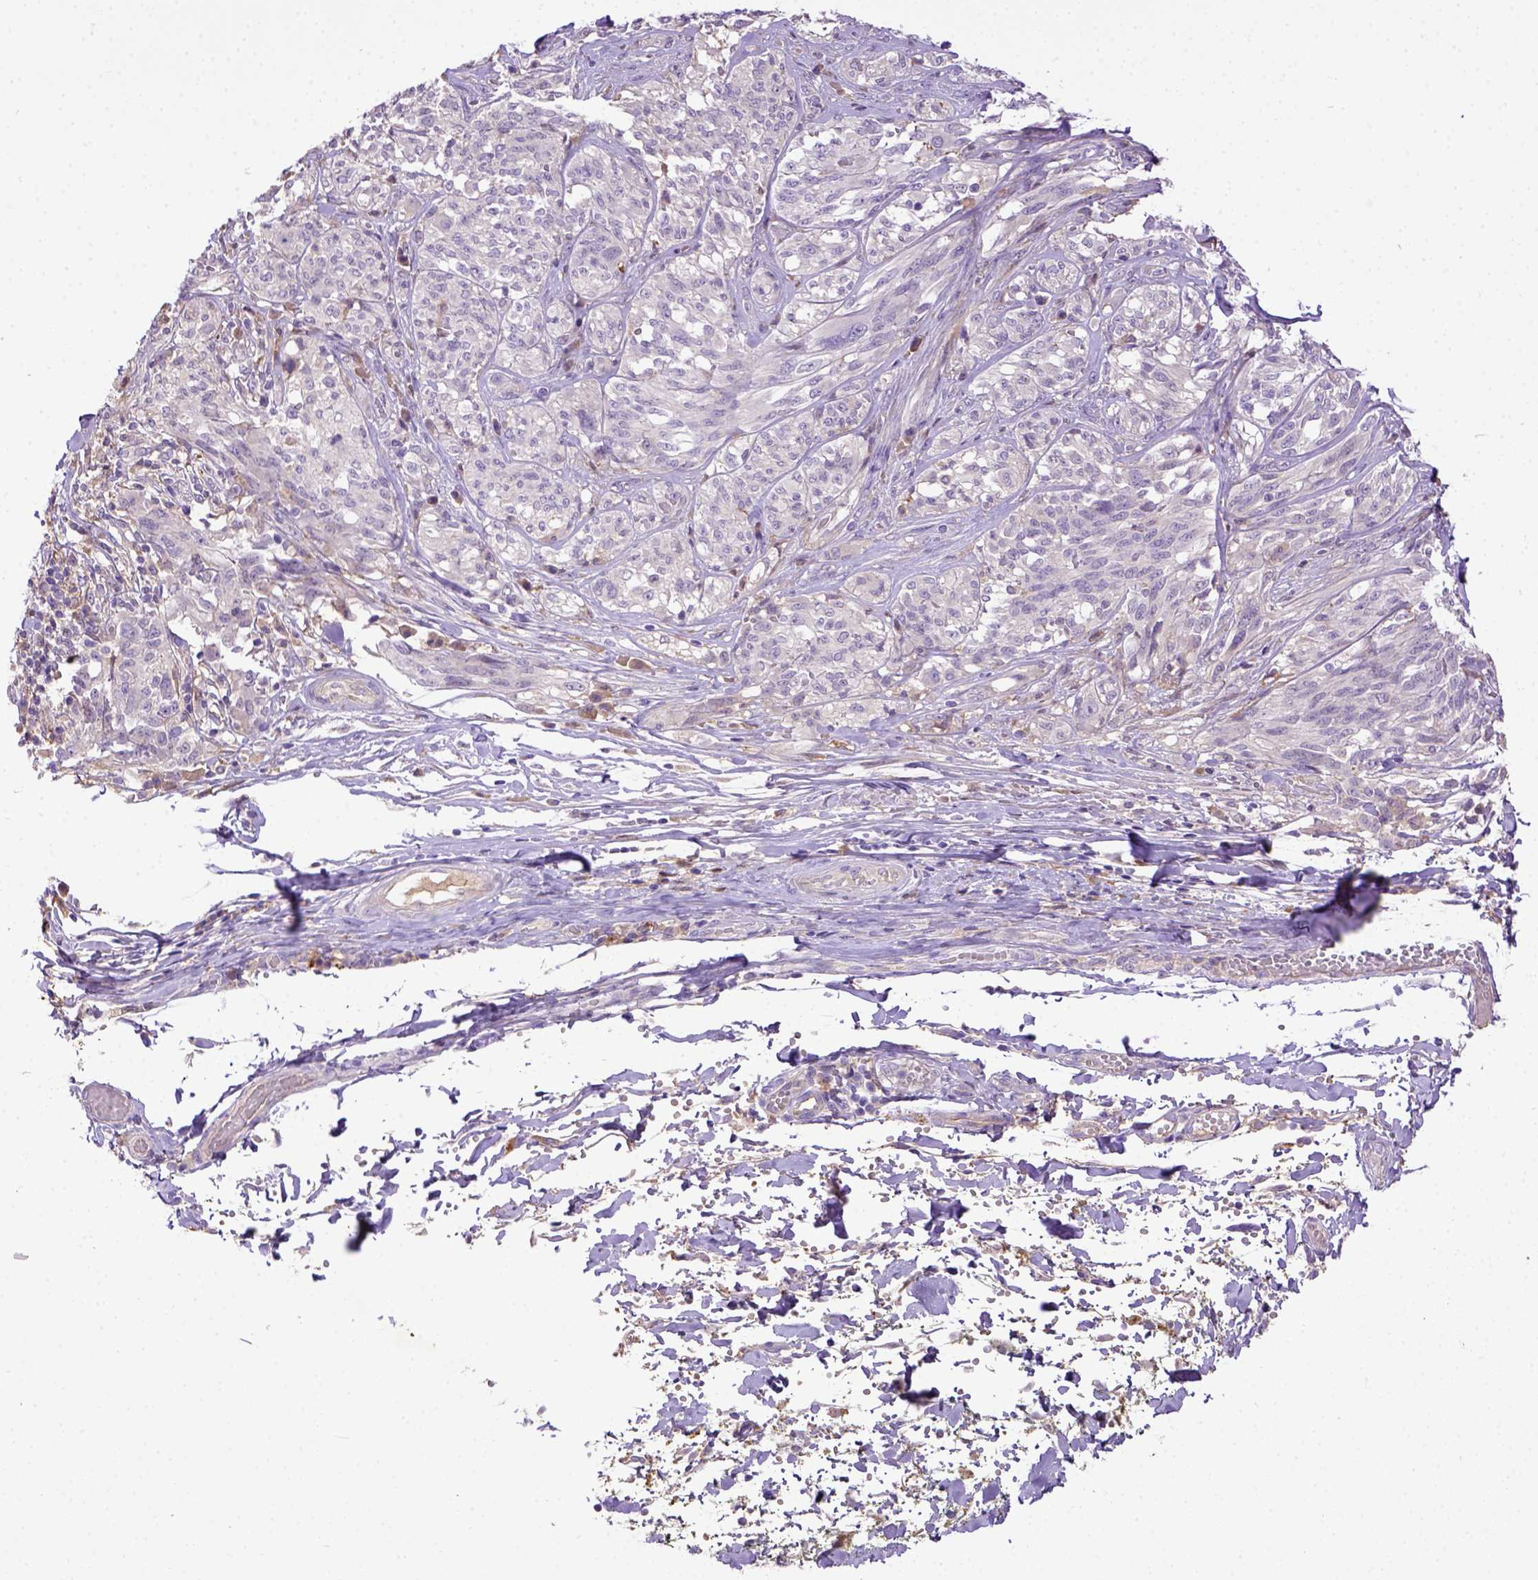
{"staining": {"intensity": "negative", "quantity": "none", "location": "none"}, "tissue": "melanoma", "cell_type": "Tumor cells", "image_type": "cancer", "snomed": [{"axis": "morphology", "description": "Malignant melanoma, NOS"}, {"axis": "topography", "description": "Skin"}], "caption": "Tumor cells show no significant protein positivity in melanoma.", "gene": "DEPDC1B", "patient": {"sex": "female", "age": 91}}